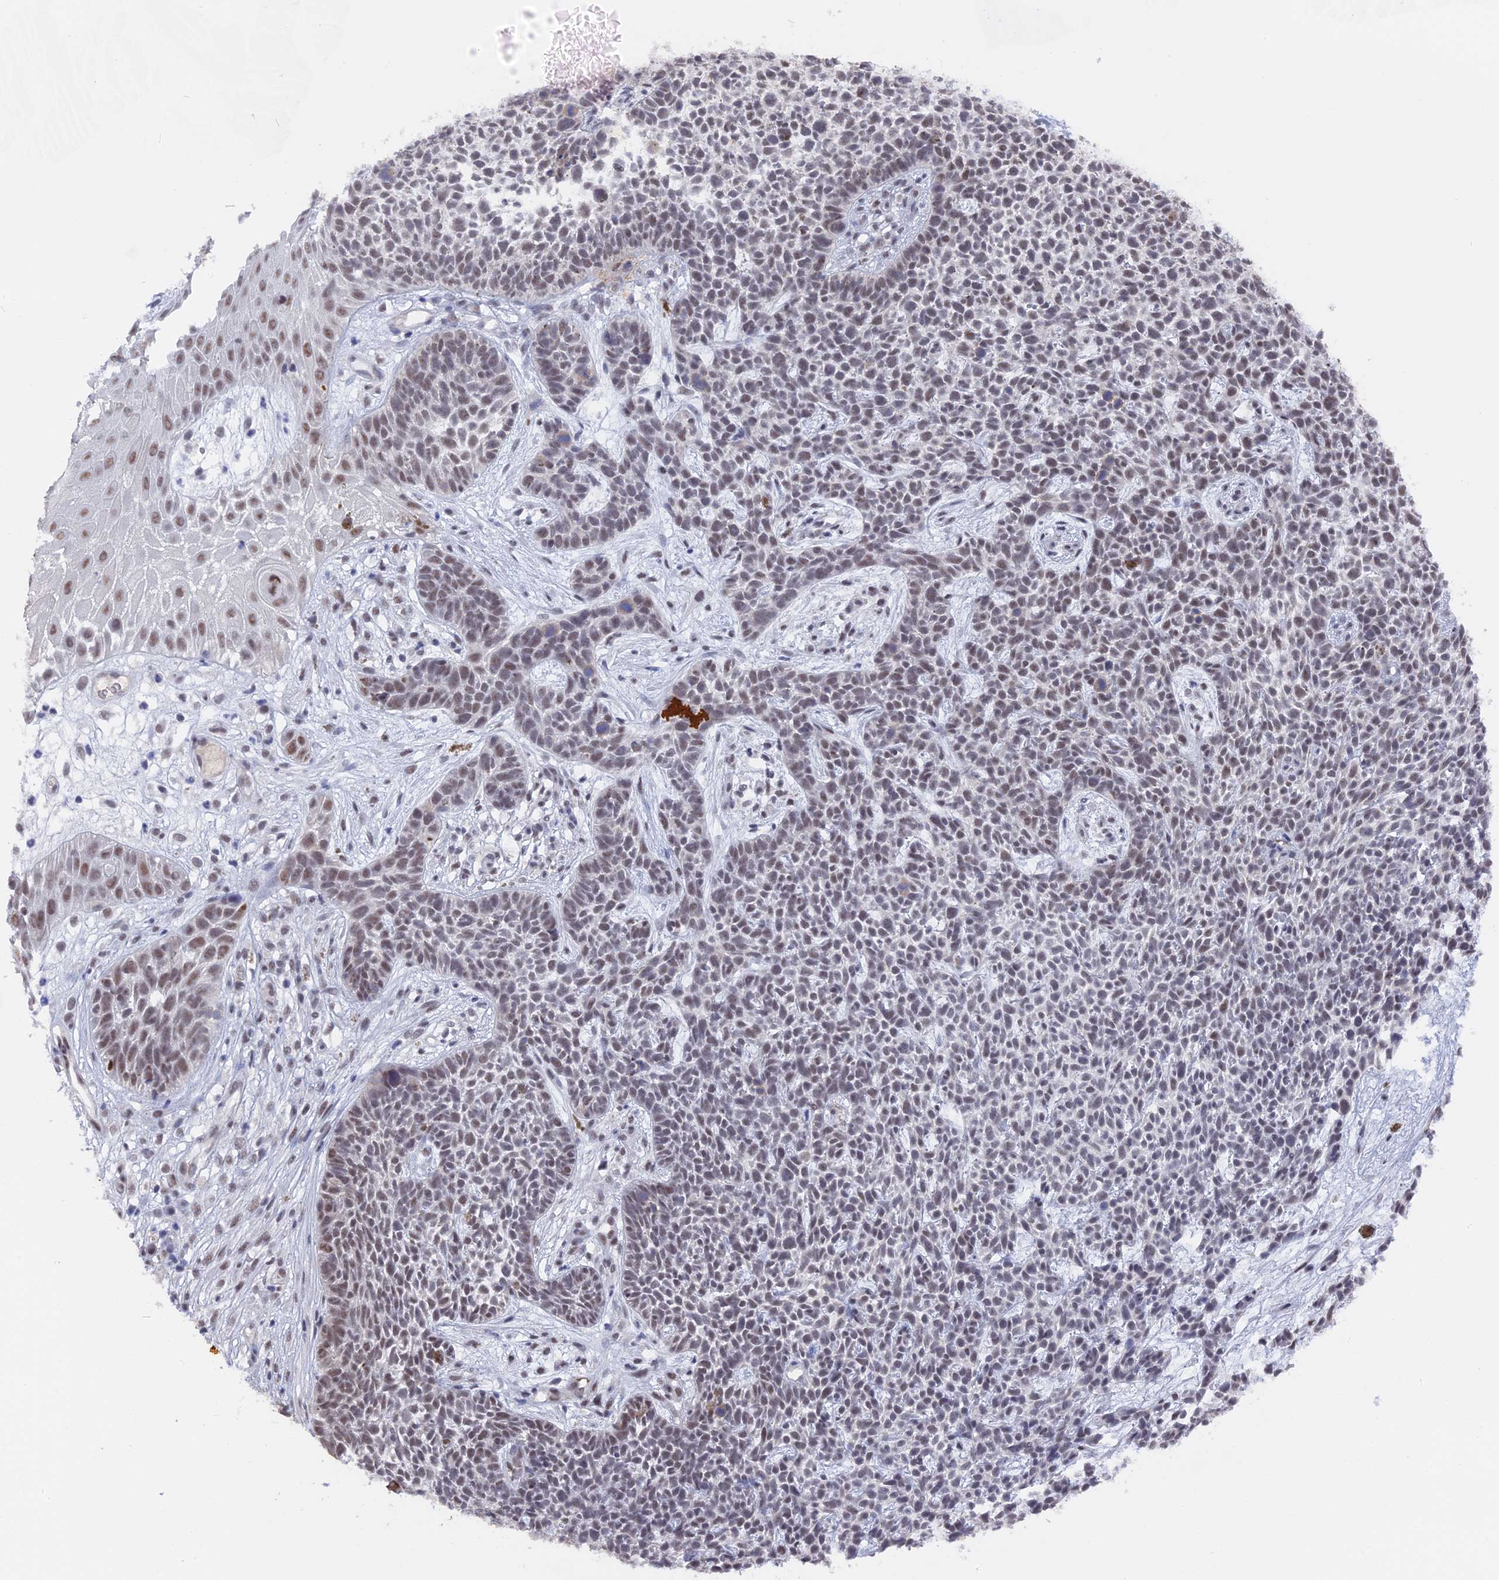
{"staining": {"intensity": "weak", "quantity": "<25%", "location": "nuclear"}, "tissue": "skin cancer", "cell_type": "Tumor cells", "image_type": "cancer", "snomed": [{"axis": "morphology", "description": "Basal cell carcinoma"}, {"axis": "topography", "description": "Skin"}], "caption": "A high-resolution micrograph shows immunohistochemistry (IHC) staining of basal cell carcinoma (skin), which demonstrates no significant staining in tumor cells.", "gene": "SF3A2", "patient": {"sex": "female", "age": 84}}